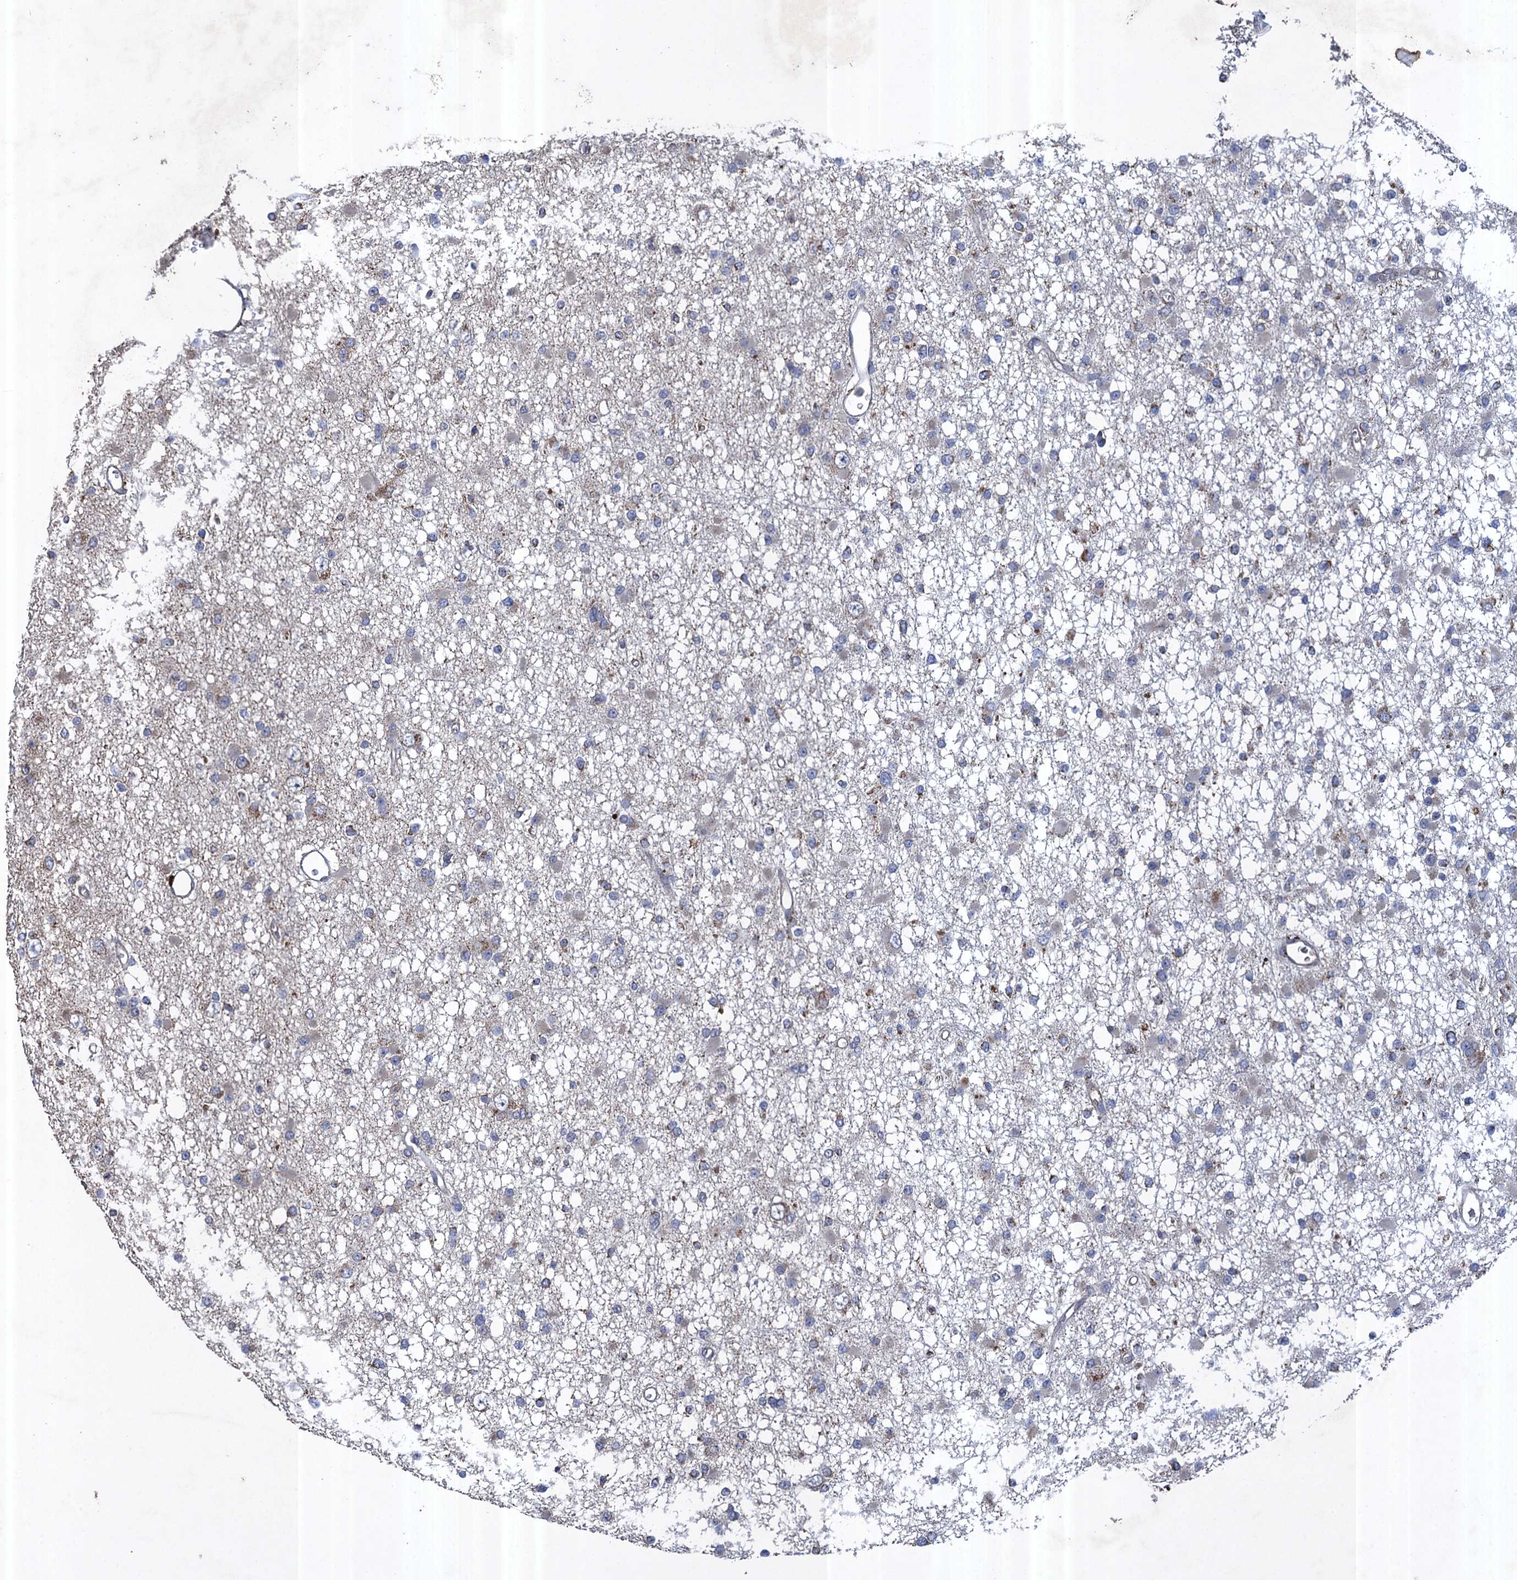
{"staining": {"intensity": "negative", "quantity": "none", "location": "none"}, "tissue": "glioma", "cell_type": "Tumor cells", "image_type": "cancer", "snomed": [{"axis": "morphology", "description": "Glioma, malignant, Low grade"}, {"axis": "topography", "description": "Brain"}], "caption": "Immunohistochemistry micrograph of human glioma stained for a protein (brown), which shows no expression in tumor cells.", "gene": "TXNDC11", "patient": {"sex": "female", "age": 22}}